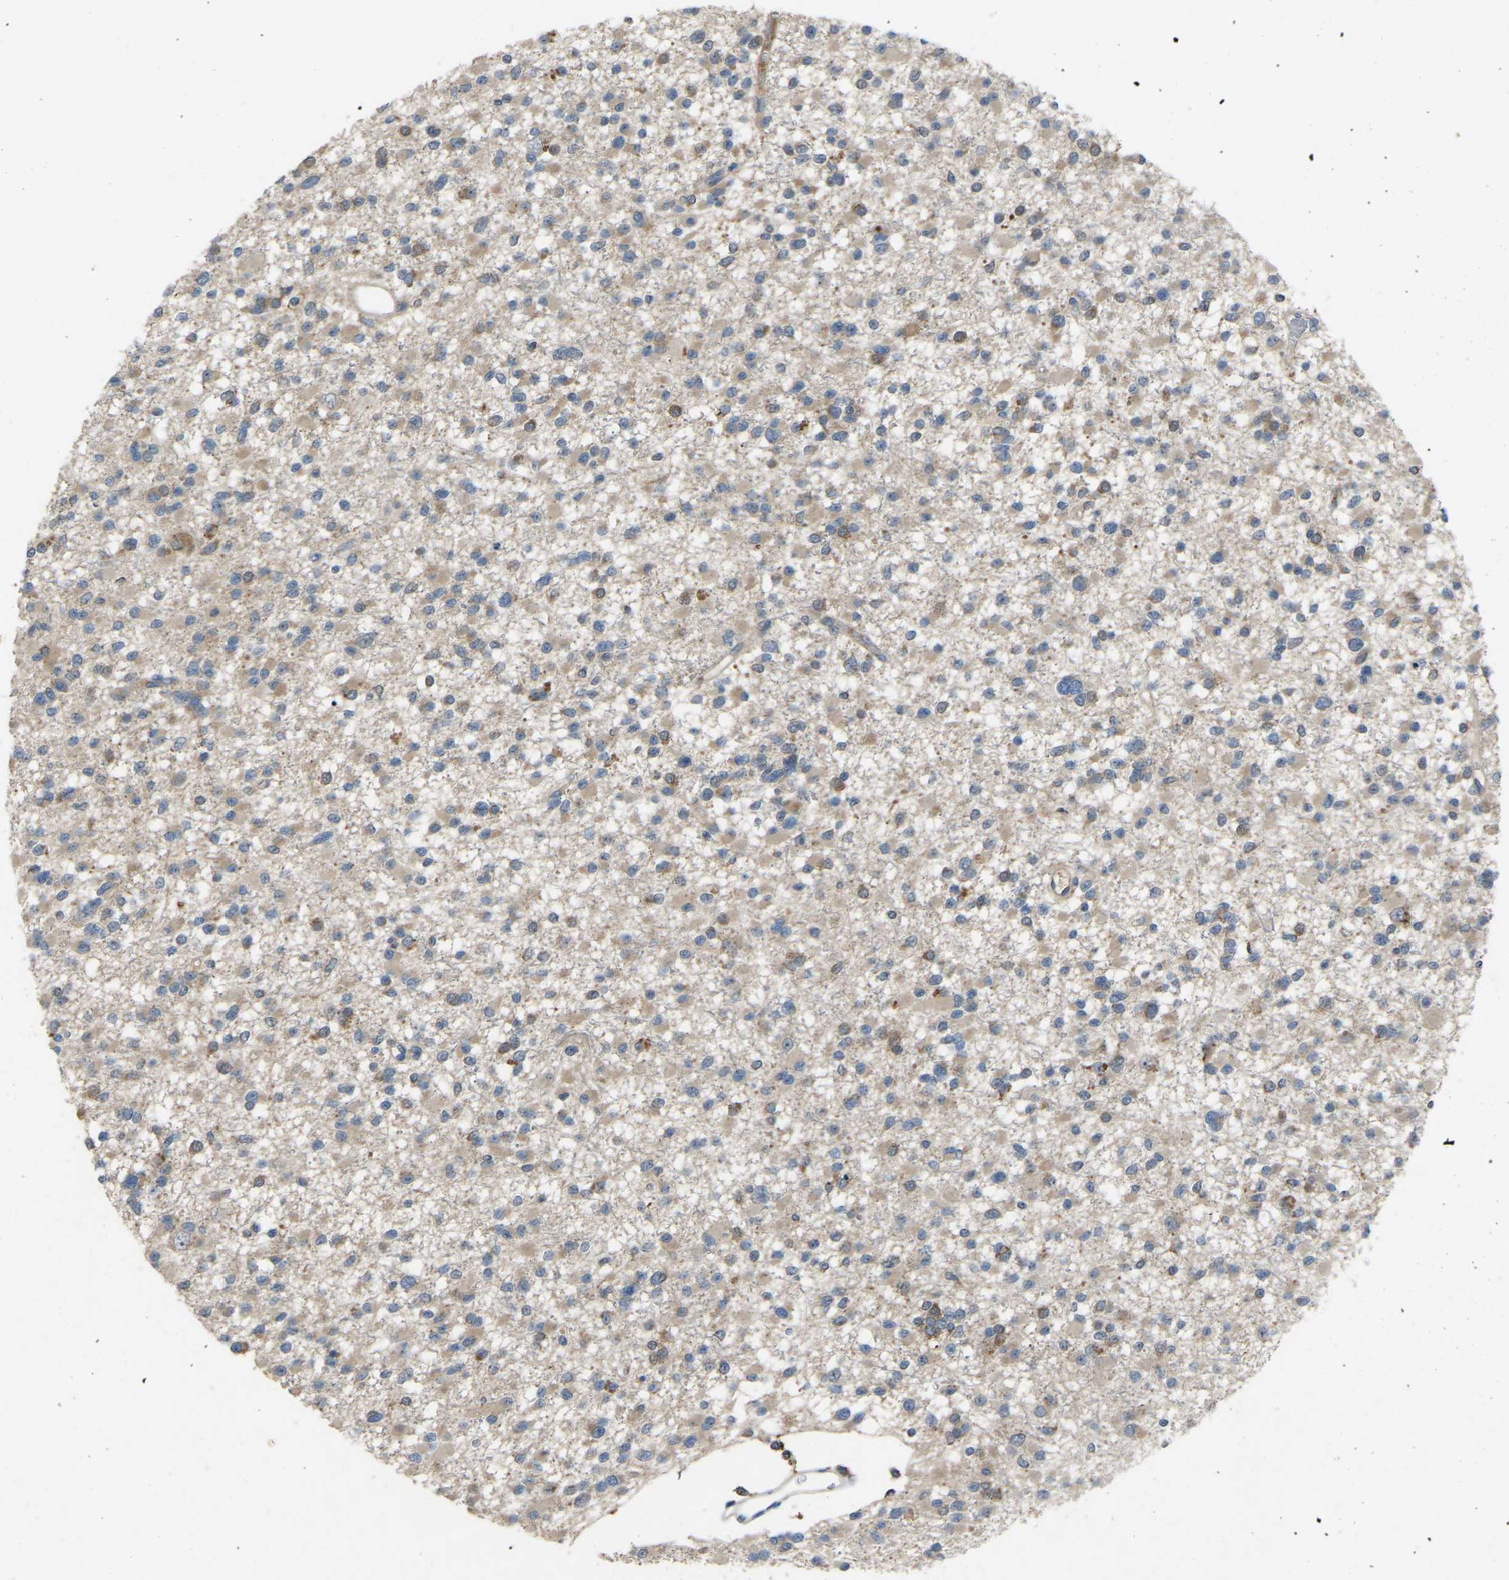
{"staining": {"intensity": "weak", "quantity": "25%-75%", "location": "cytoplasmic/membranous"}, "tissue": "glioma", "cell_type": "Tumor cells", "image_type": "cancer", "snomed": [{"axis": "morphology", "description": "Glioma, malignant, Low grade"}, {"axis": "topography", "description": "Brain"}], "caption": "A photomicrograph of malignant low-grade glioma stained for a protein demonstrates weak cytoplasmic/membranous brown staining in tumor cells.", "gene": "FHIT", "patient": {"sex": "female", "age": 22}}